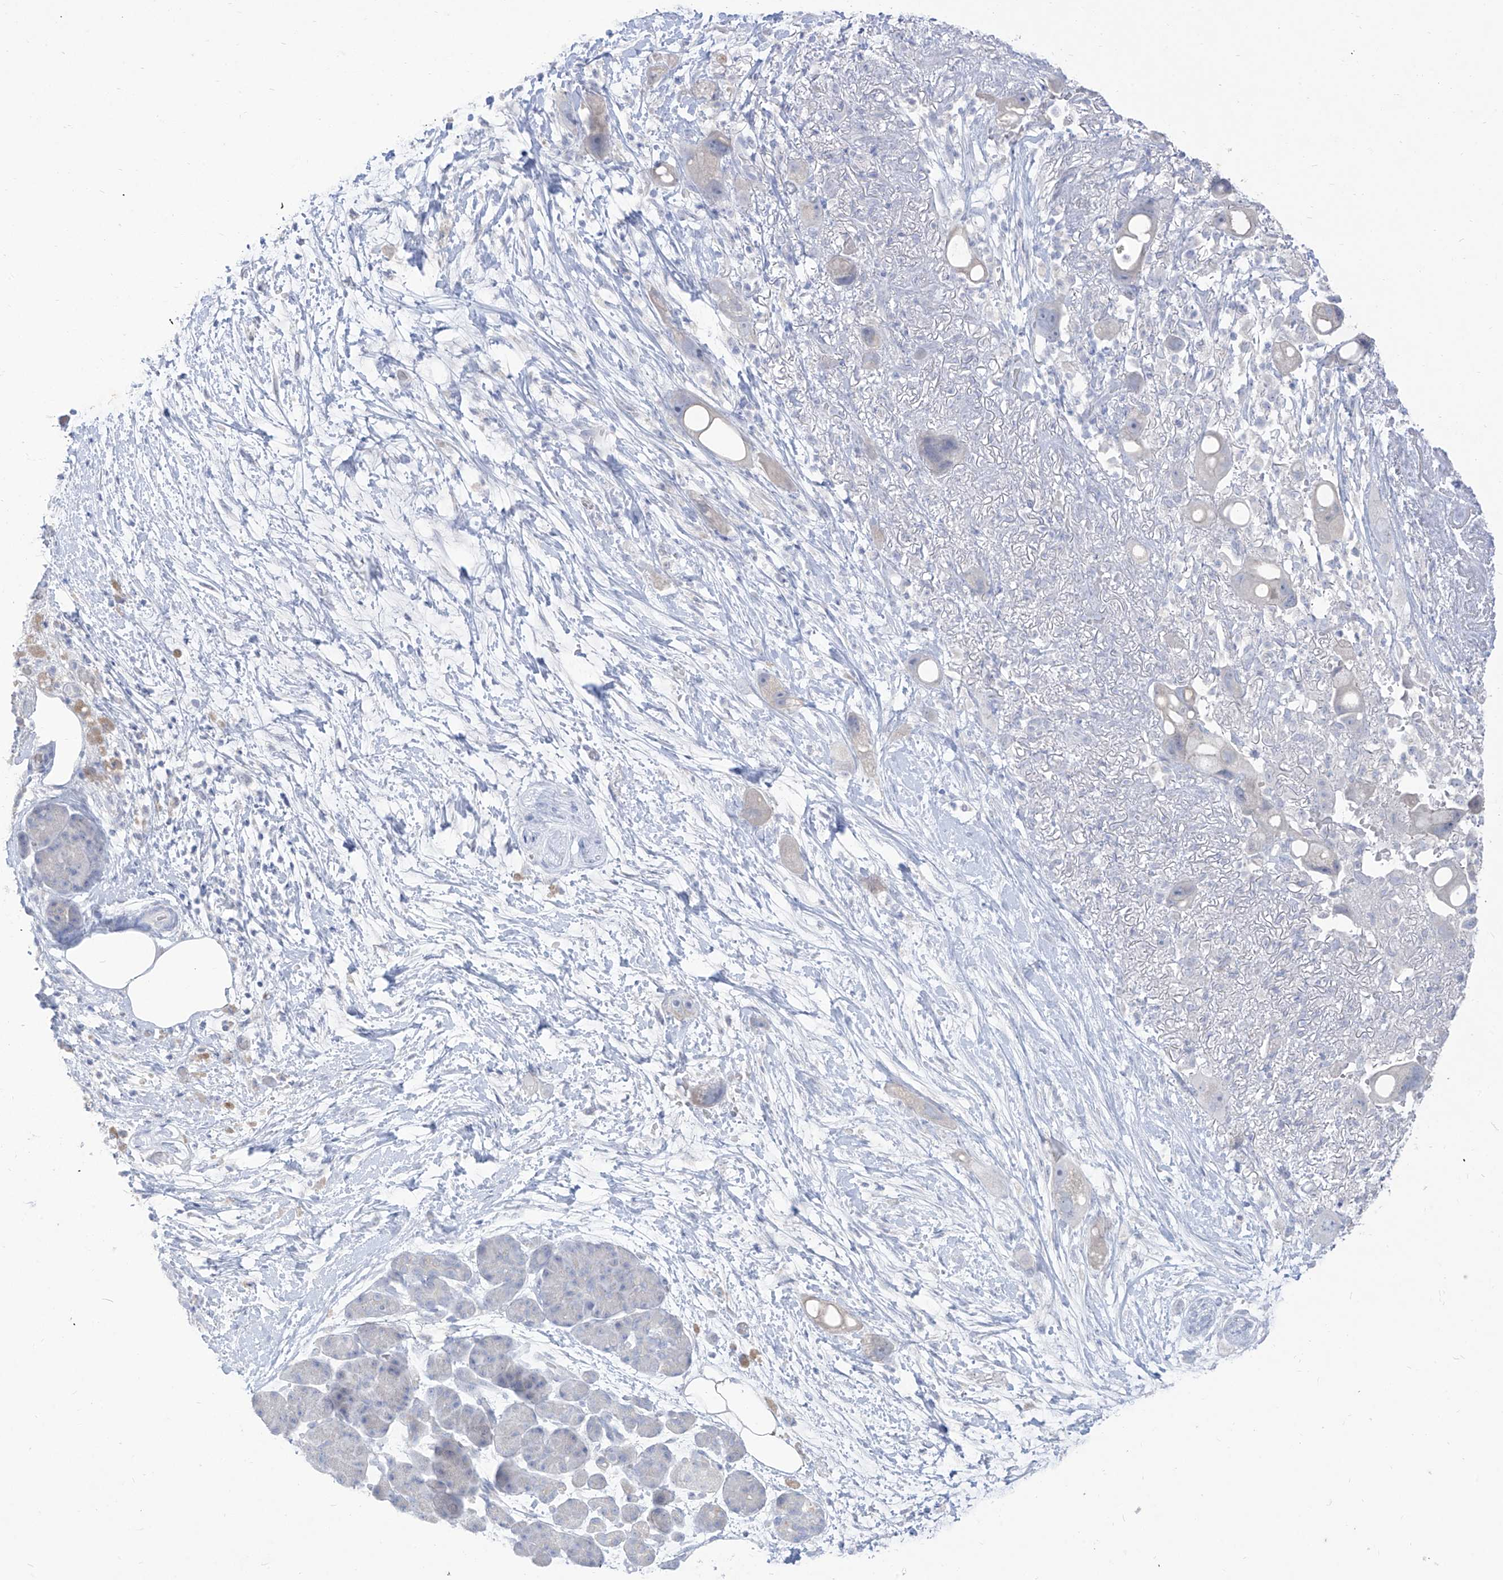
{"staining": {"intensity": "negative", "quantity": "none", "location": "none"}, "tissue": "pancreatic cancer", "cell_type": "Tumor cells", "image_type": "cancer", "snomed": [{"axis": "morphology", "description": "Normal tissue, NOS"}, {"axis": "morphology", "description": "Adenocarcinoma, NOS"}, {"axis": "topography", "description": "Pancreas"}], "caption": "Tumor cells are negative for protein expression in human pancreatic cancer (adenocarcinoma).", "gene": "TGM4", "patient": {"sex": "female", "age": 68}}